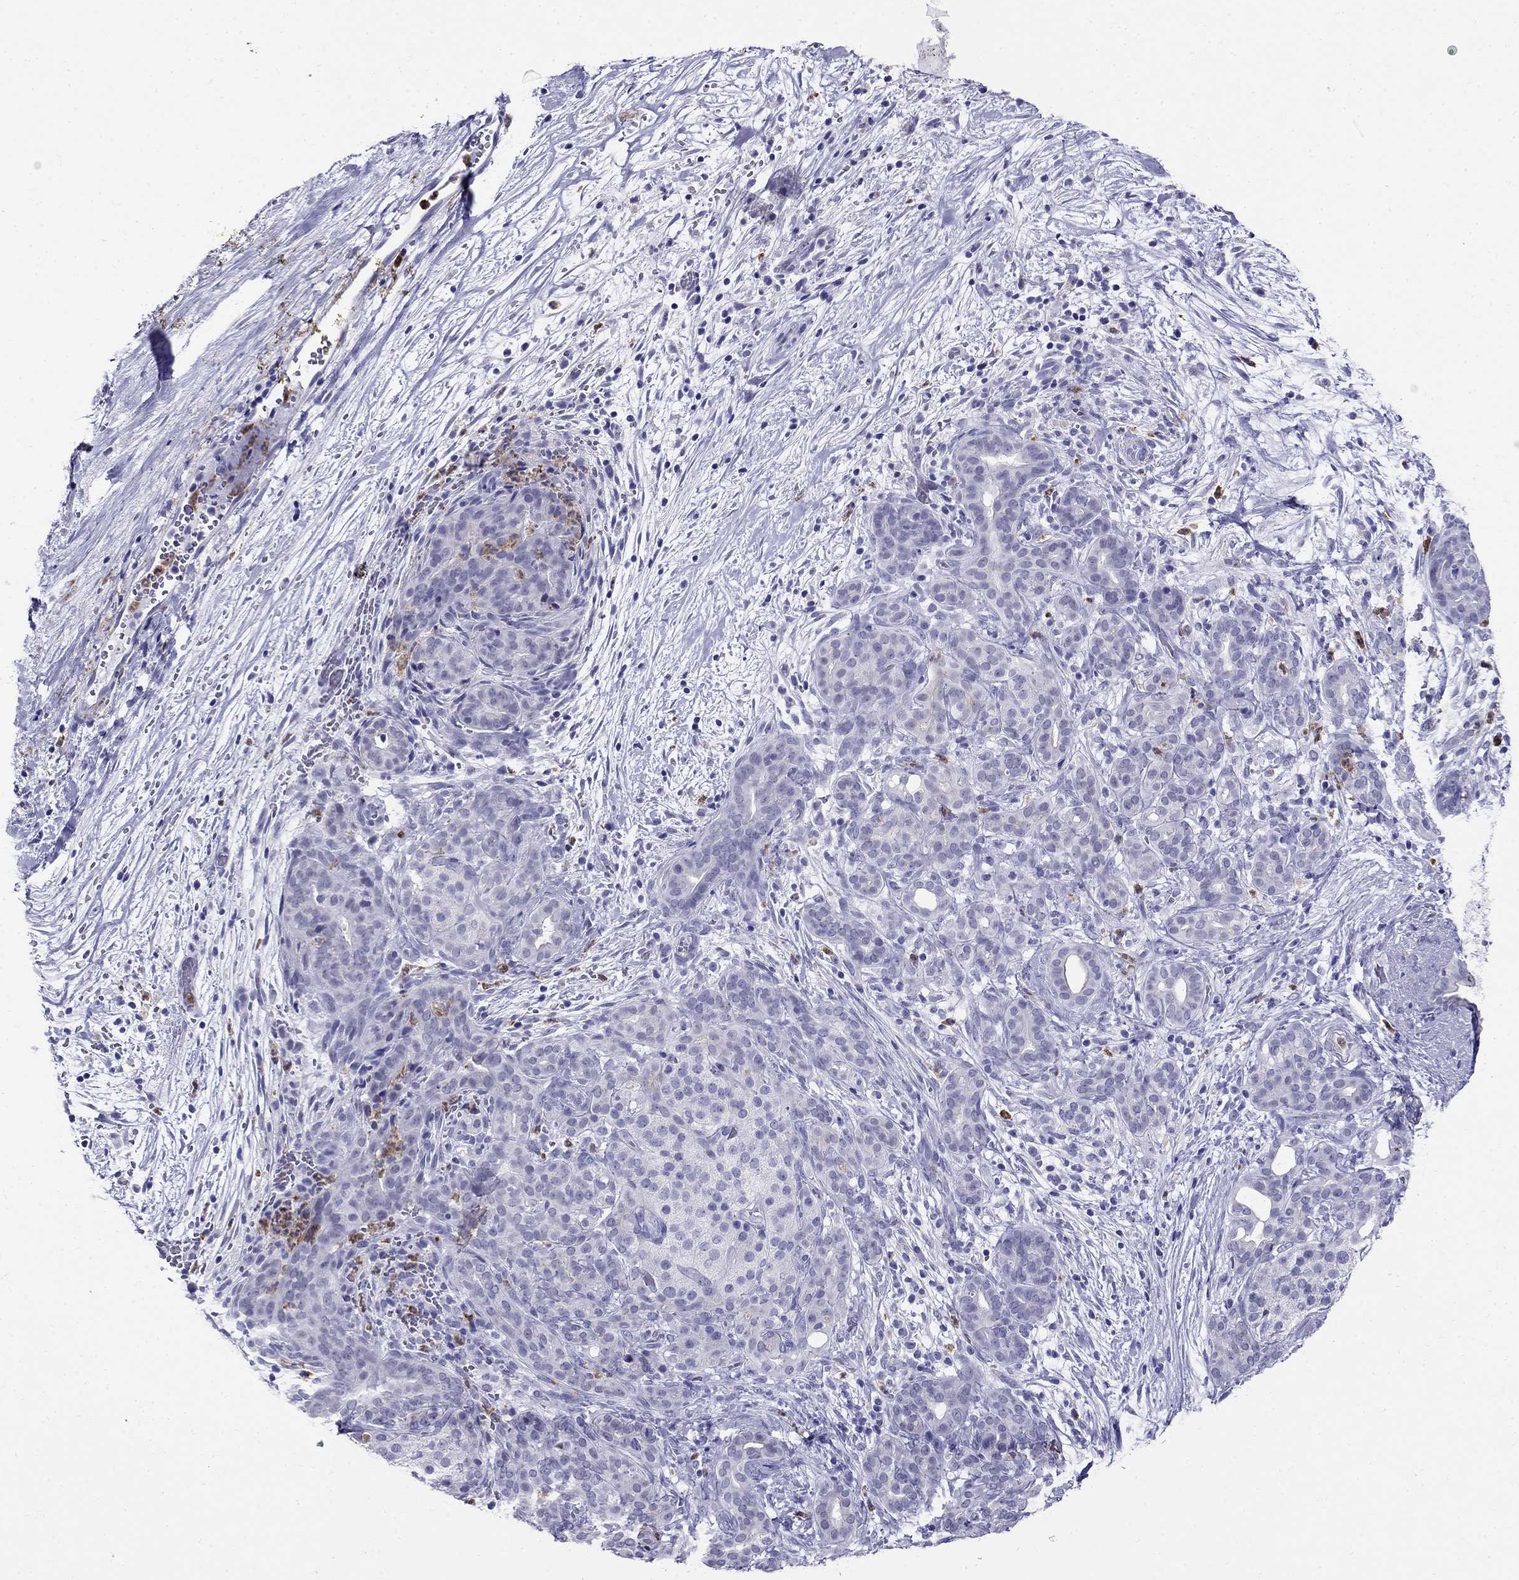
{"staining": {"intensity": "negative", "quantity": "none", "location": "none"}, "tissue": "pancreatic cancer", "cell_type": "Tumor cells", "image_type": "cancer", "snomed": [{"axis": "morphology", "description": "Adenocarcinoma, NOS"}, {"axis": "topography", "description": "Pancreas"}], "caption": "Immunohistochemistry (IHC) of pancreatic cancer shows no expression in tumor cells.", "gene": "PPP1R36", "patient": {"sex": "male", "age": 44}}